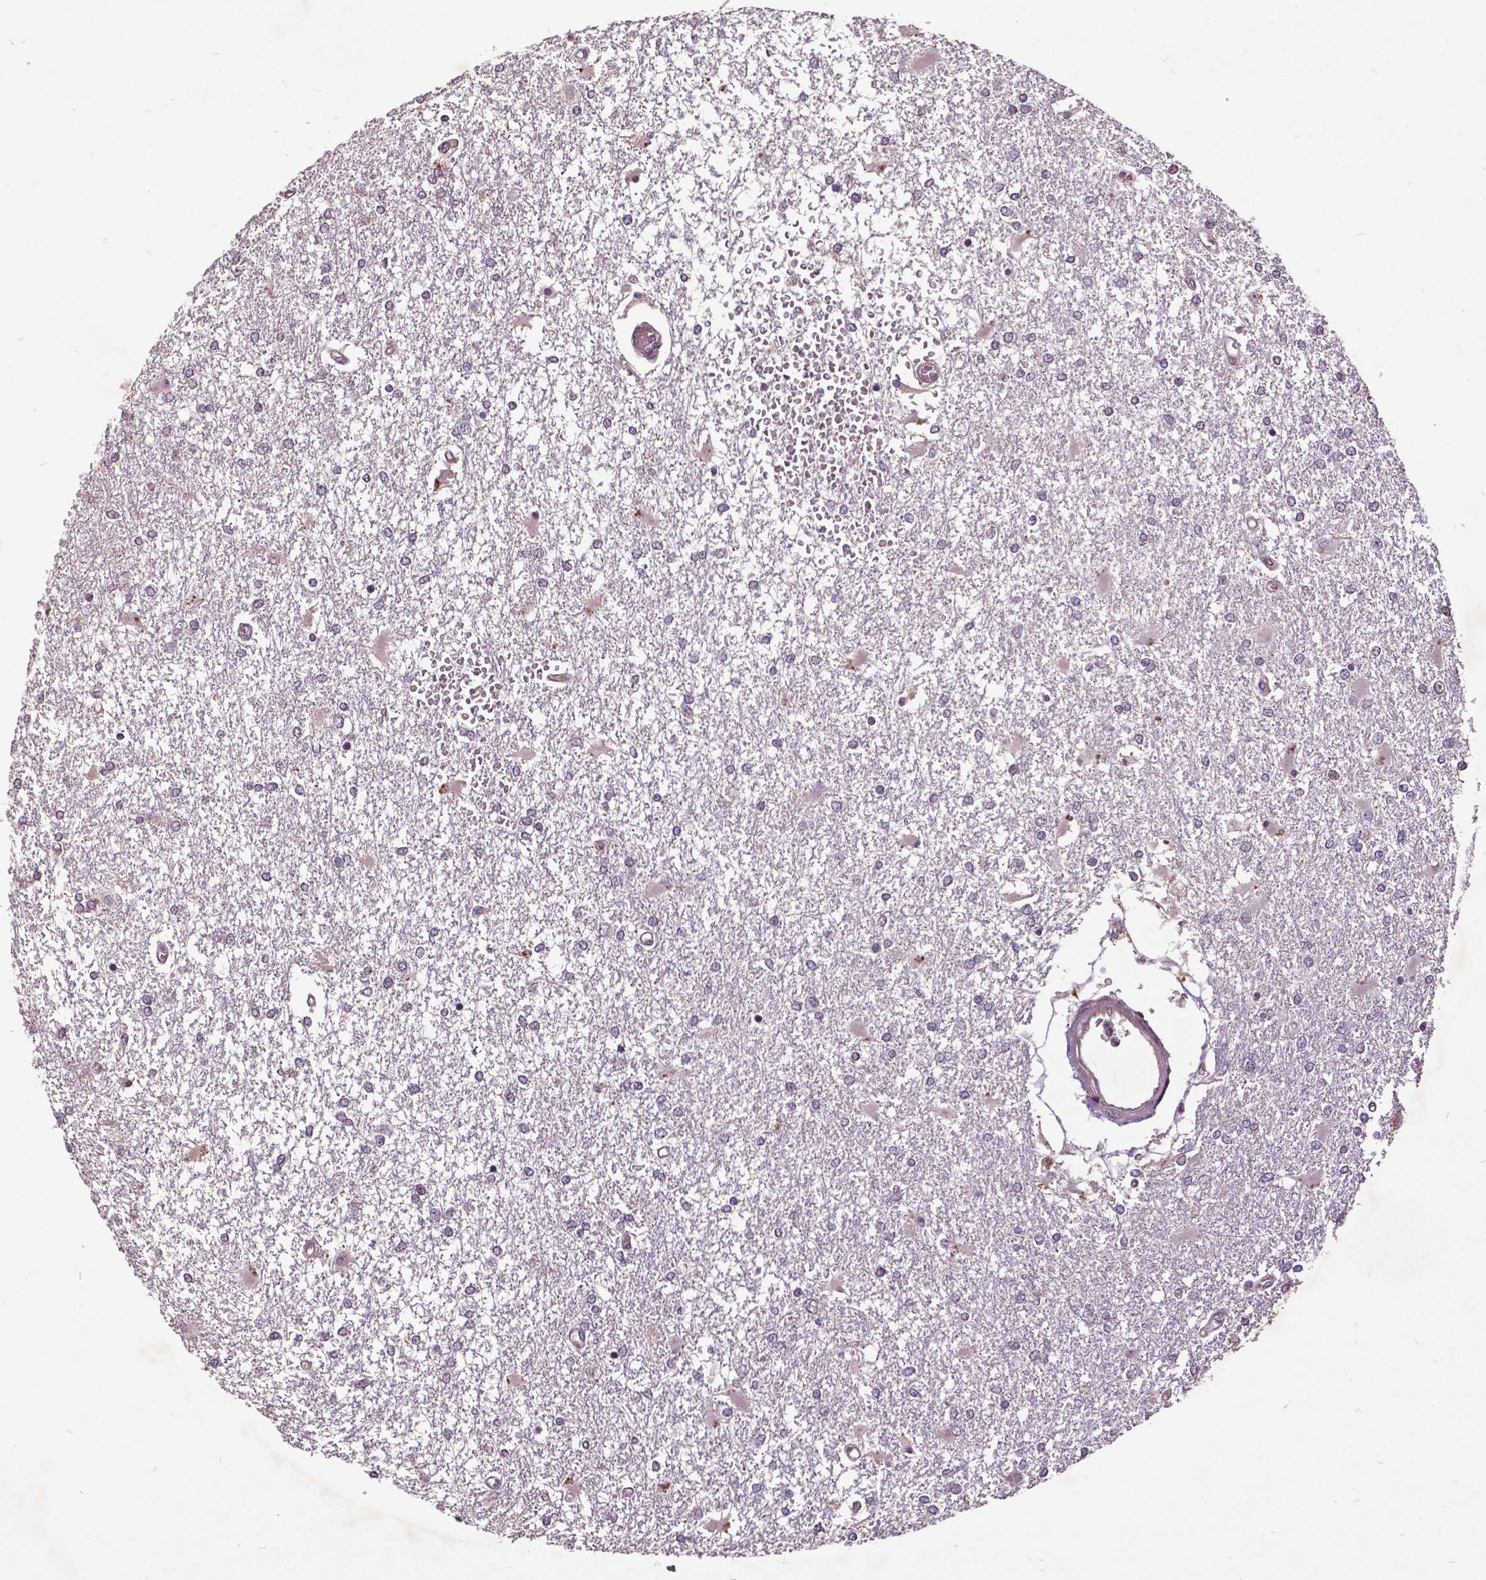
{"staining": {"intensity": "negative", "quantity": "none", "location": "none"}, "tissue": "glioma", "cell_type": "Tumor cells", "image_type": "cancer", "snomed": [{"axis": "morphology", "description": "Glioma, malignant, High grade"}, {"axis": "topography", "description": "Cerebral cortex"}], "caption": "Immunohistochemistry of human malignant high-grade glioma displays no staining in tumor cells. The staining is performed using DAB (3,3'-diaminobenzidine) brown chromogen with nuclei counter-stained in using hematoxylin.", "gene": "AP1S3", "patient": {"sex": "male", "age": 79}}